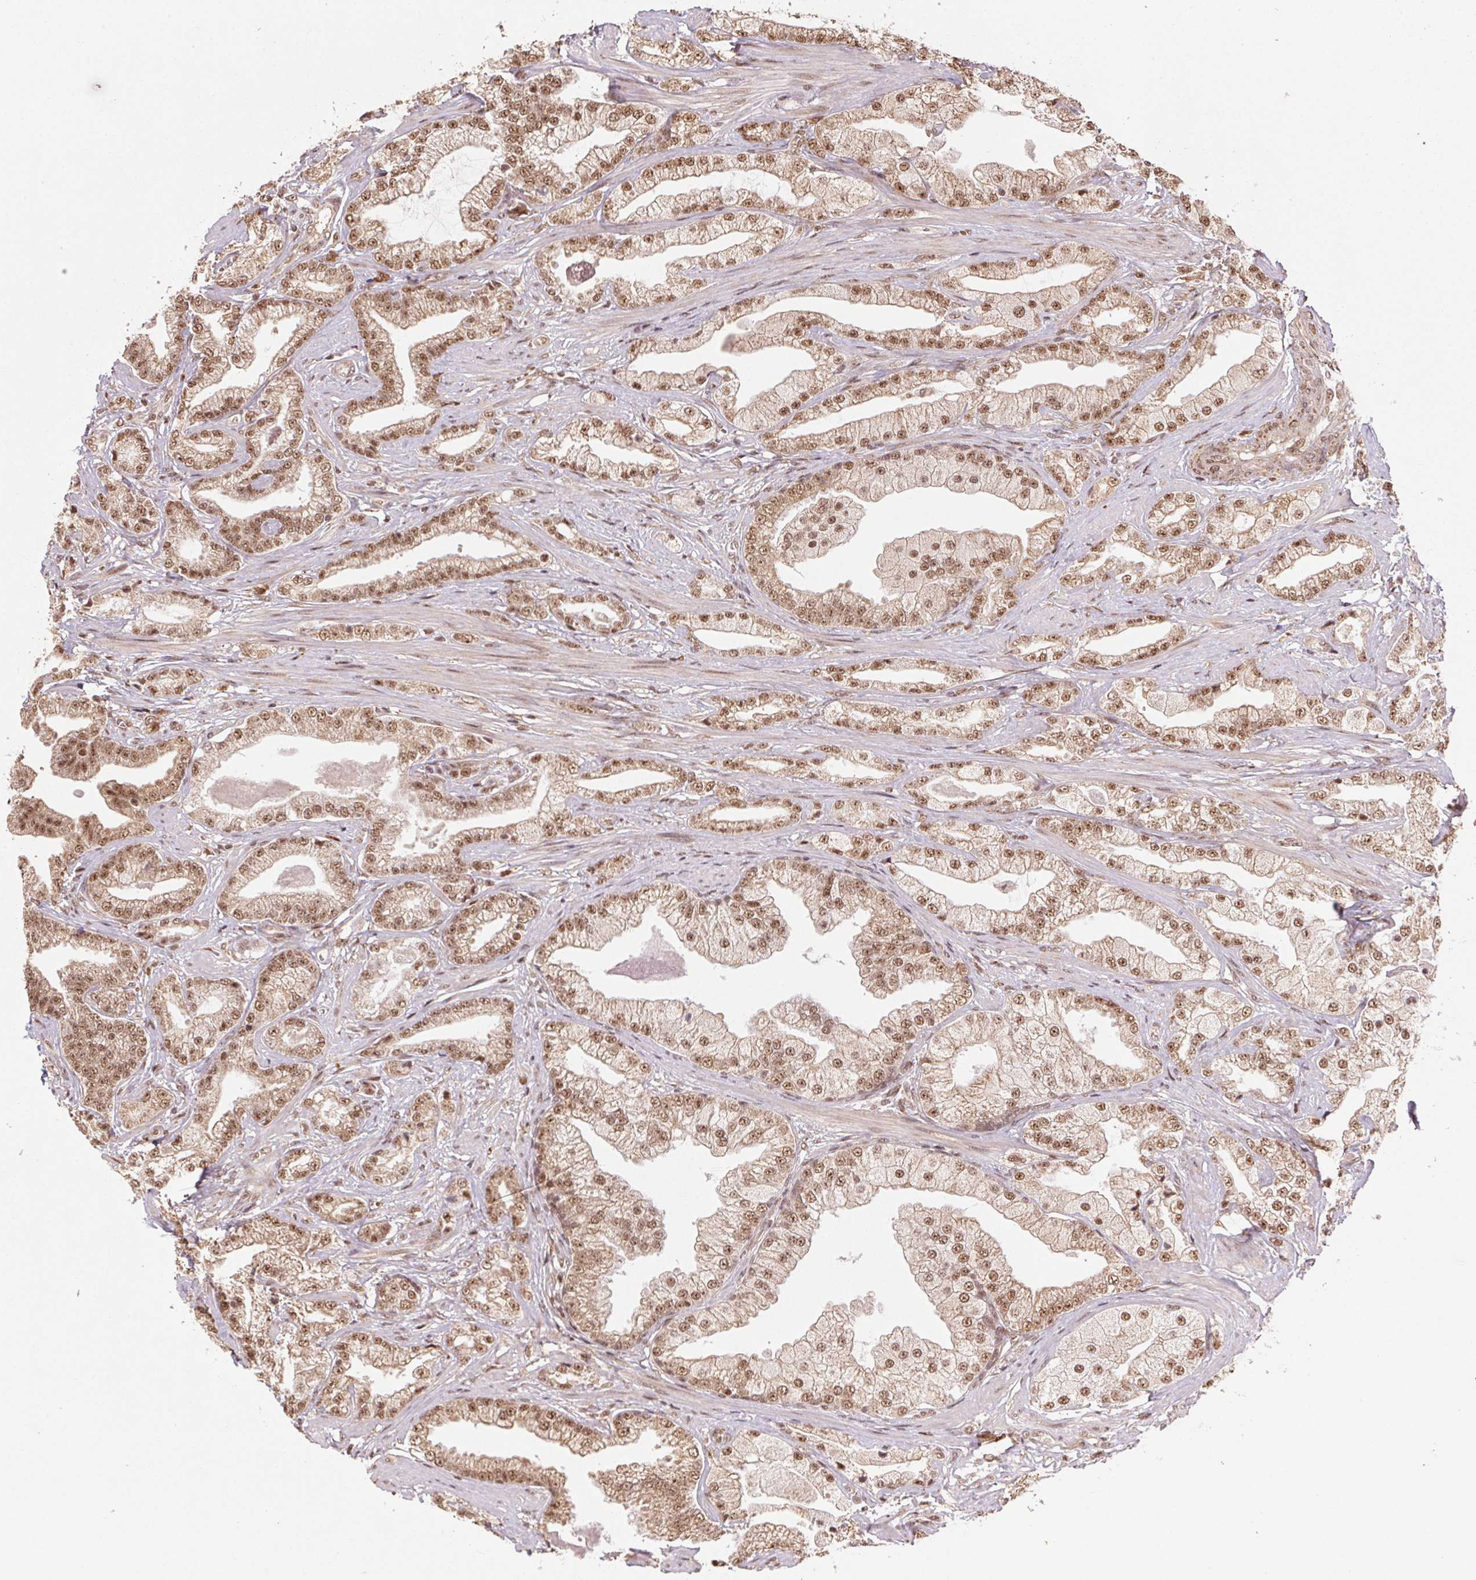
{"staining": {"intensity": "moderate", "quantity": ">75%", "location": "cytoplasmic/membranous,nuclear"}, "tissue": "prostate cancer", "cell_type": "Tumor cells", "image_type": "cancer", "snomed": [{"axis": "morphology", "description": "Adenocarcinoma, Low grade"}, {"axis": "topography", "description": "Prostate"}], "caption": "Immunohistochemistry (IHC) histopathology image of prostate cancer (low-grade adenocarcinoma) stained for a protein (brown), which demonstrates medium levels of moderate cytoplasmic/membranous and nuclear expression in approximately >75% of tumor cells.", "gene": "TREML4", "patient": {"sex": "male", "age": 61}}